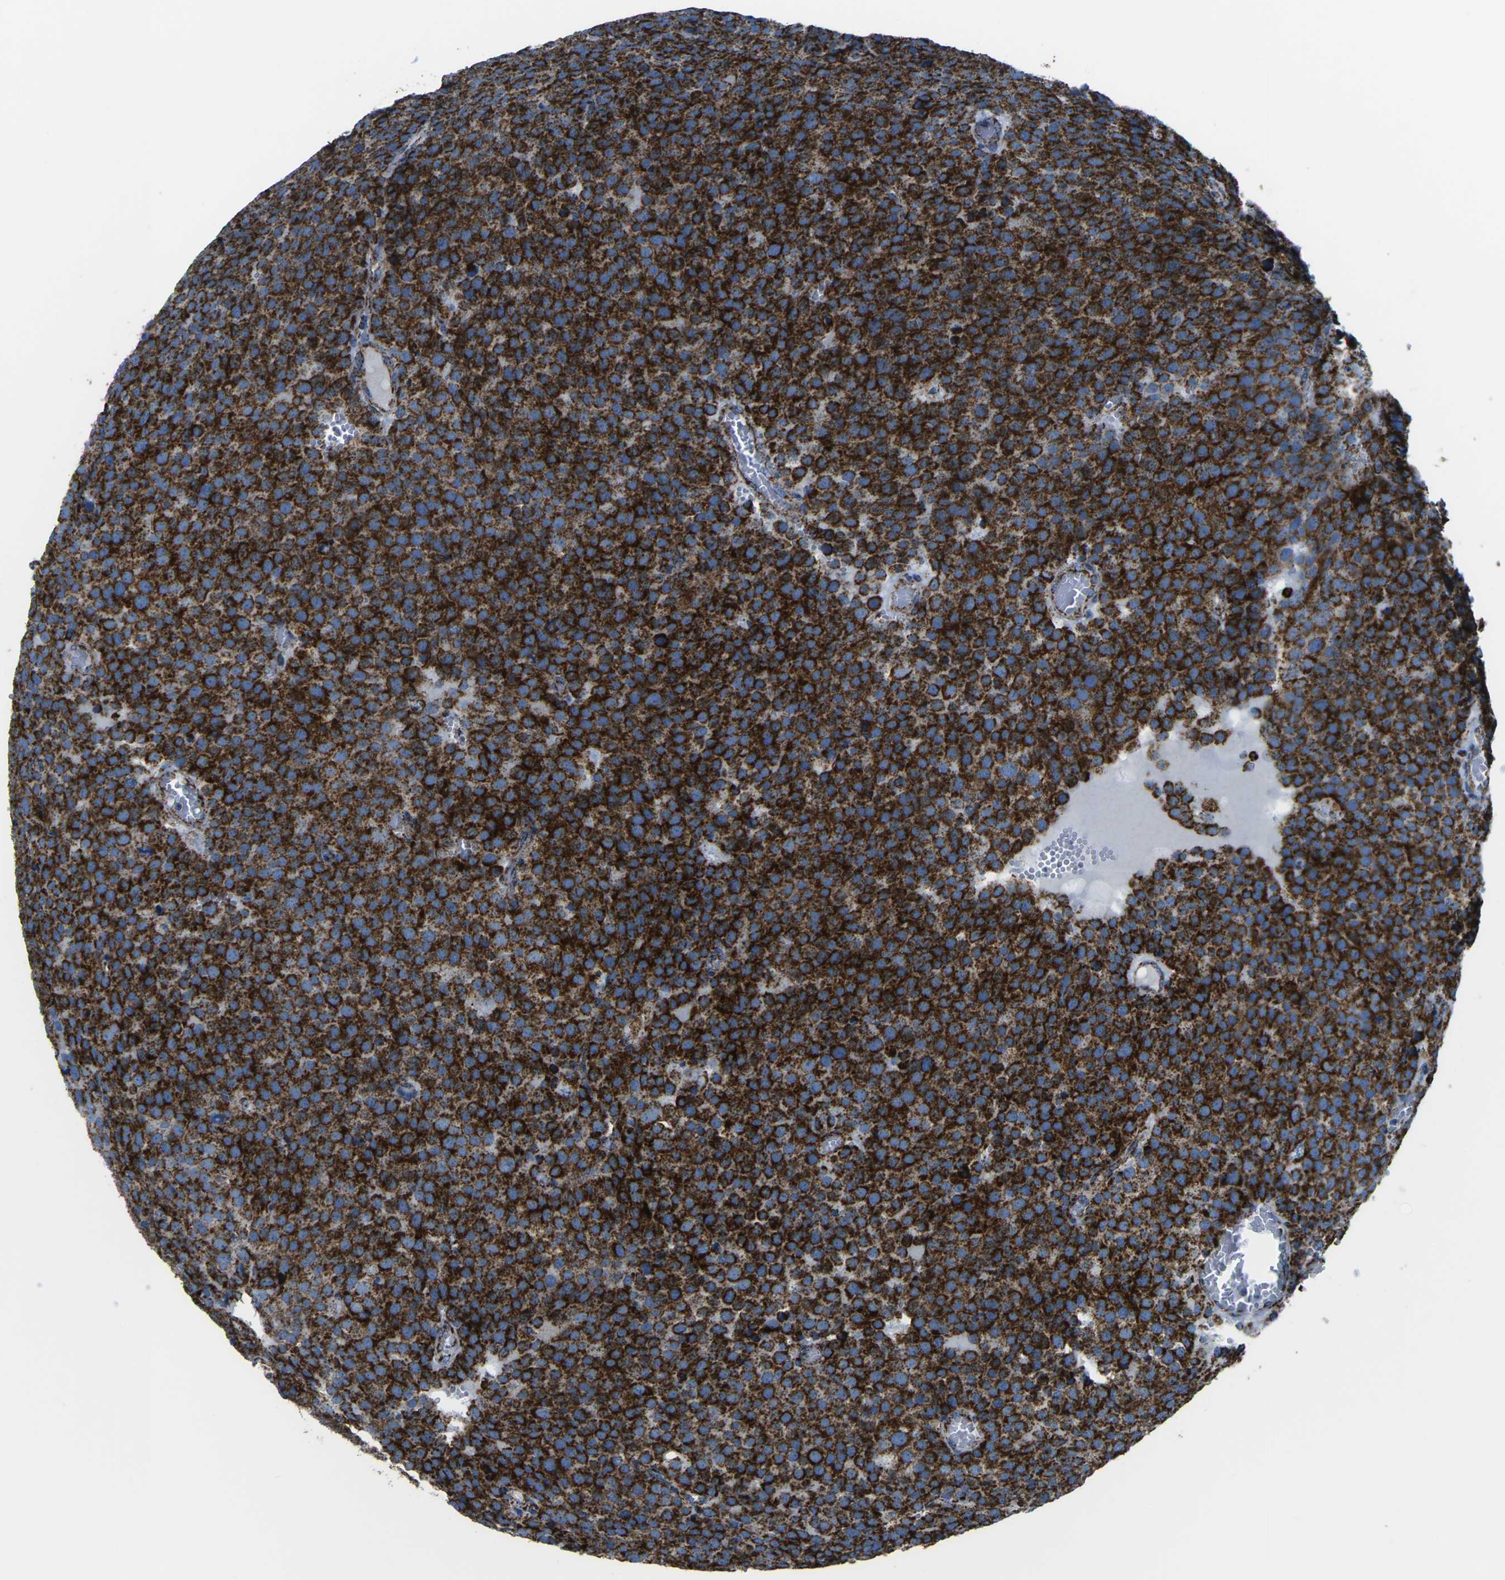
{"staining": {"intensity": "strong", "quantity": ">75%", "location": "cytoplasmic/membranous"}, "tissue": "testis cancer", "cell_type": "Tumor cells", "image_type": "cancer", "snomed": [{"axis": "morphology", "description": "Normal tissue, NOS"}, {"axis": "morphology", "description": "Seminoma, NOS"}, {"axis": "topography", "description": "Testis"}], "caption": "There is high levels of strong cytoplasmic/membranous staining in tumor cells of testis cancer (seminoma), as demonstrated by immunohistochemical staining (brown color).", "gene": "MT-CO2", "patient": {"sex": "male", "age": 71}}